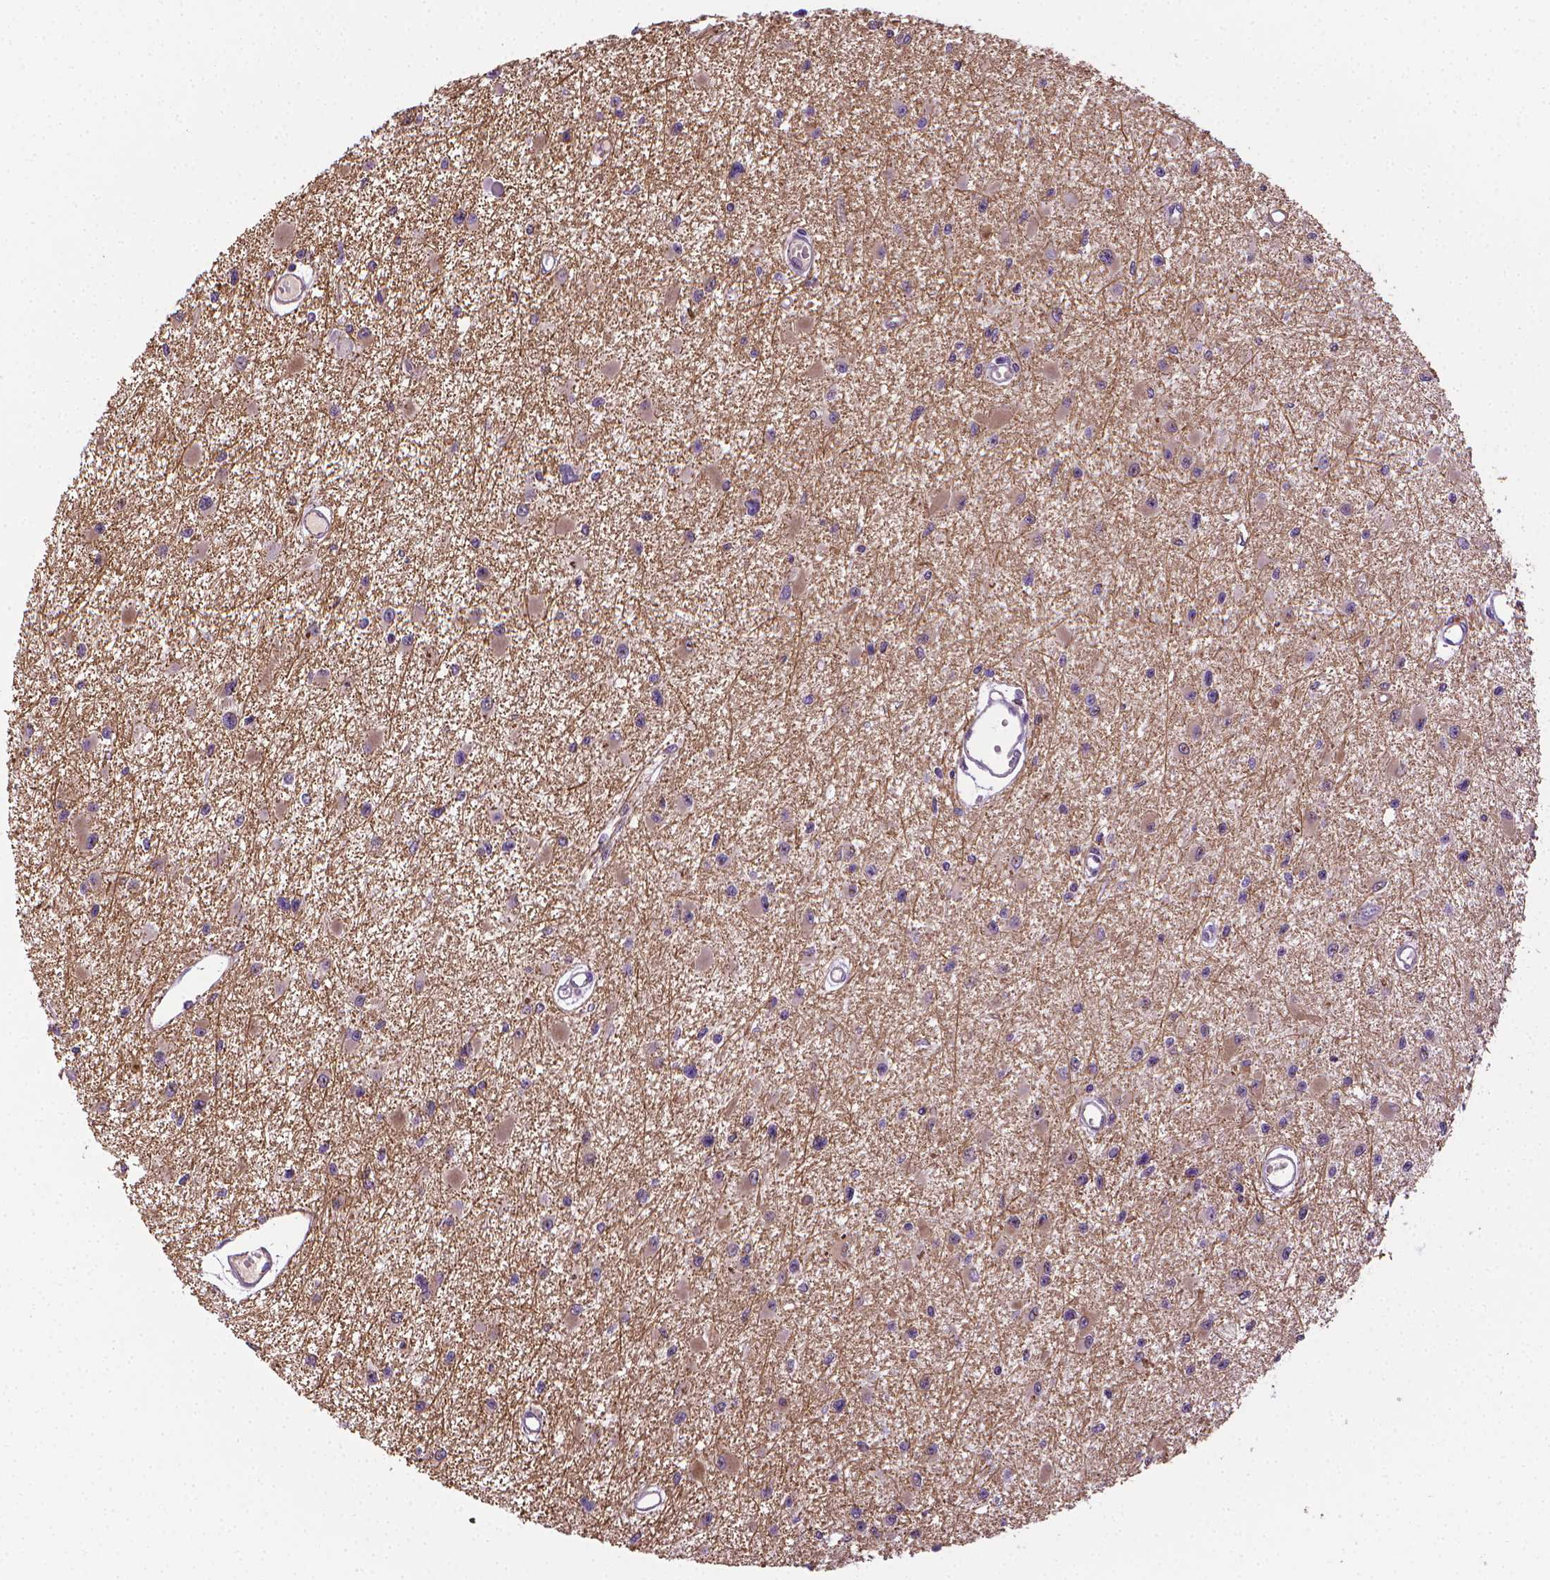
{"staining": {"intensity": "negative", "quantity": "none", "location": "none"}, "tissue": "glioma", "cell_type": "Tumor cells", "image_type": "cancer", "snomed": [{"axis": "morphology", "description": "Glioma, malignant, High grade"}, {"axis": "topography", "description": "Brain"}], "caption": "High power microscopy image of an immunohistochemistry (IHC) histopathology image of glioma, revealing no significant positivity in tumor cells.", "gene": "SLC51B", "patient": {"sex": "male", "age": 54}}